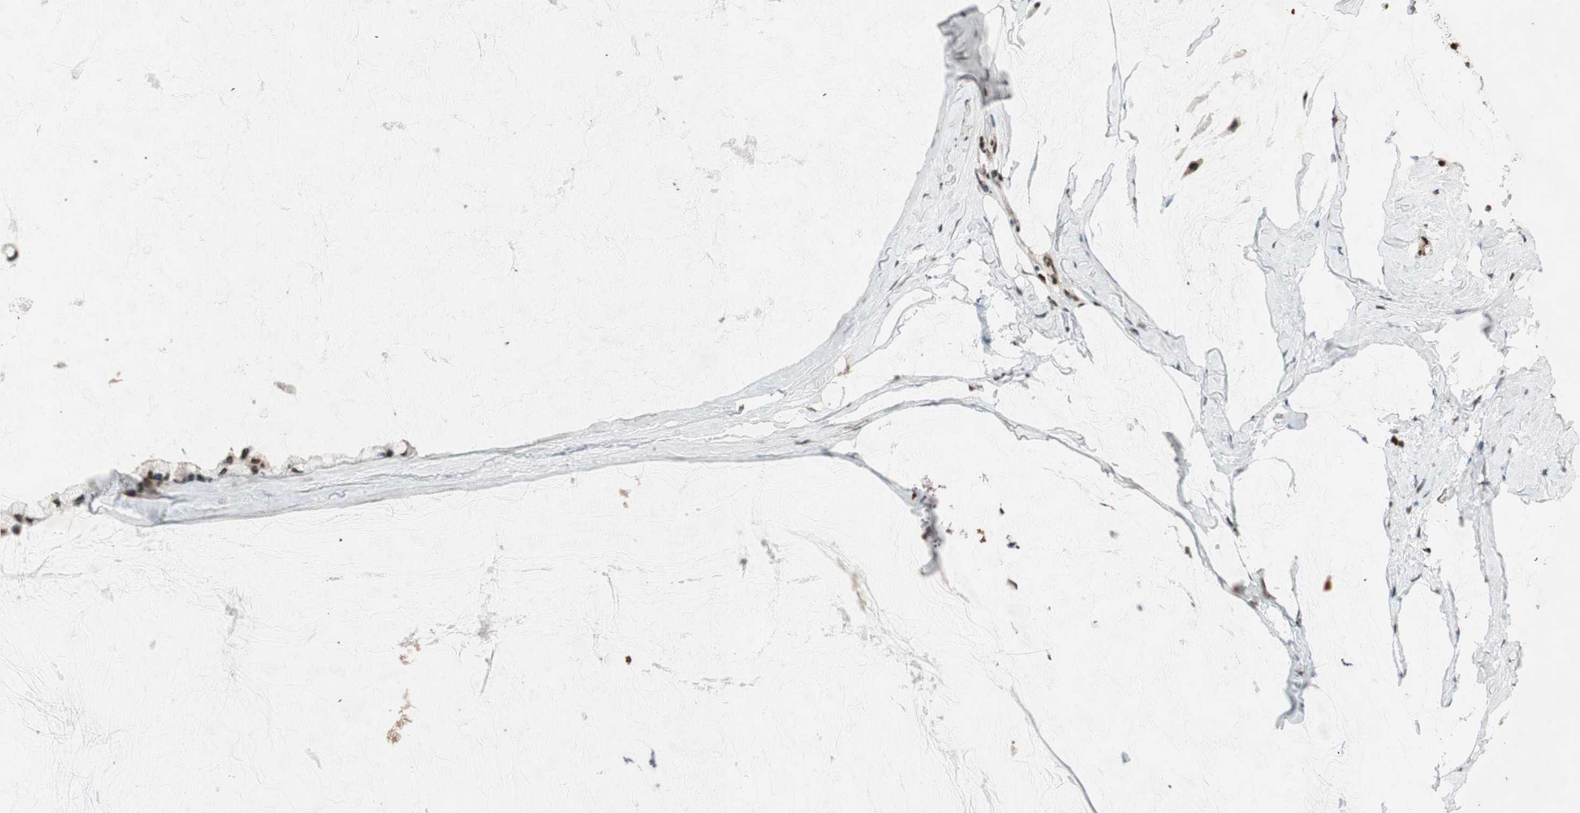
{"staining": {"intensity": "moderate", "quantity": ">75%", "location": "nuclear"}, "tissue": "ovarian cancer", "cell_type": "Tumor cells", "image_type": "cancer", "snomed": [{"axis": "morphology", "description": "Cystadenocarcinoma, mucinous, NOS"}, {"axis": "topography", "description": "Ovary"}], "caption": "A medium amount of moderate nuclear staining is appreciated in about >75% of tumor cells in ovarian mucinous cystadenocarcinoma tissue.", "gene": "NCBP3", "patient": {"sex": "female", "age": 39}}